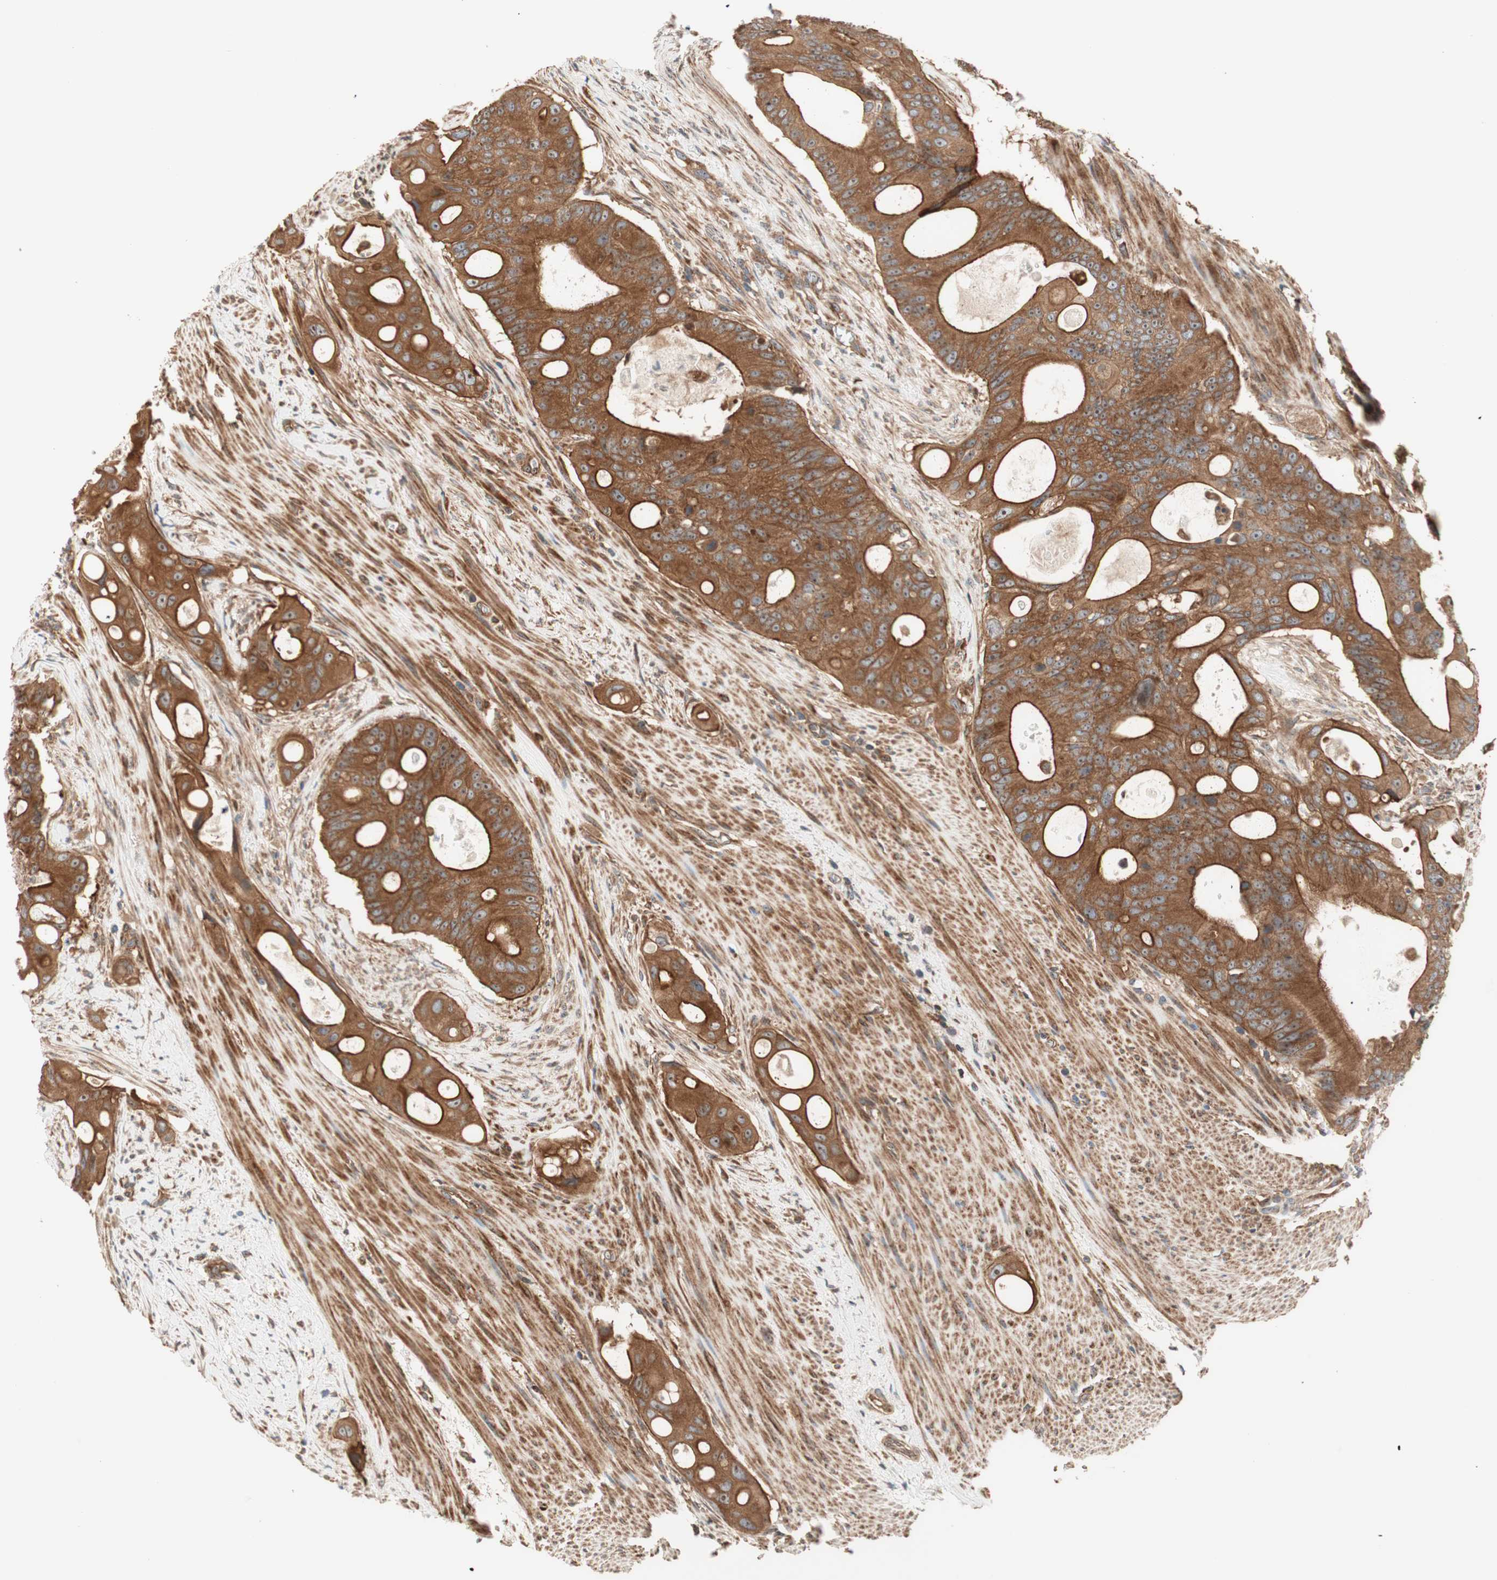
{"staining": {"intensity": "strong", "quantity": ">75%", "location": "cytoplasmic/membranous"}, "tissue": "colorectal cancer", "cell_type": "Tumor cells", "image_type": "cancer", "snomed": [{"axis": "morphology", "description": "Adenocarcinoma, NOS"}, {"axis": "topography", "description": "Colon"}], "caption": "About >75% of tumor cells in human colorectal adenocarcinoma exhibit strong cytoplasmic/membranous protein staining as visualized by brown immunohistochemical staining.", "gene": "CTTNBP2NL", "patient": {"sex": "female", "age": 57}}